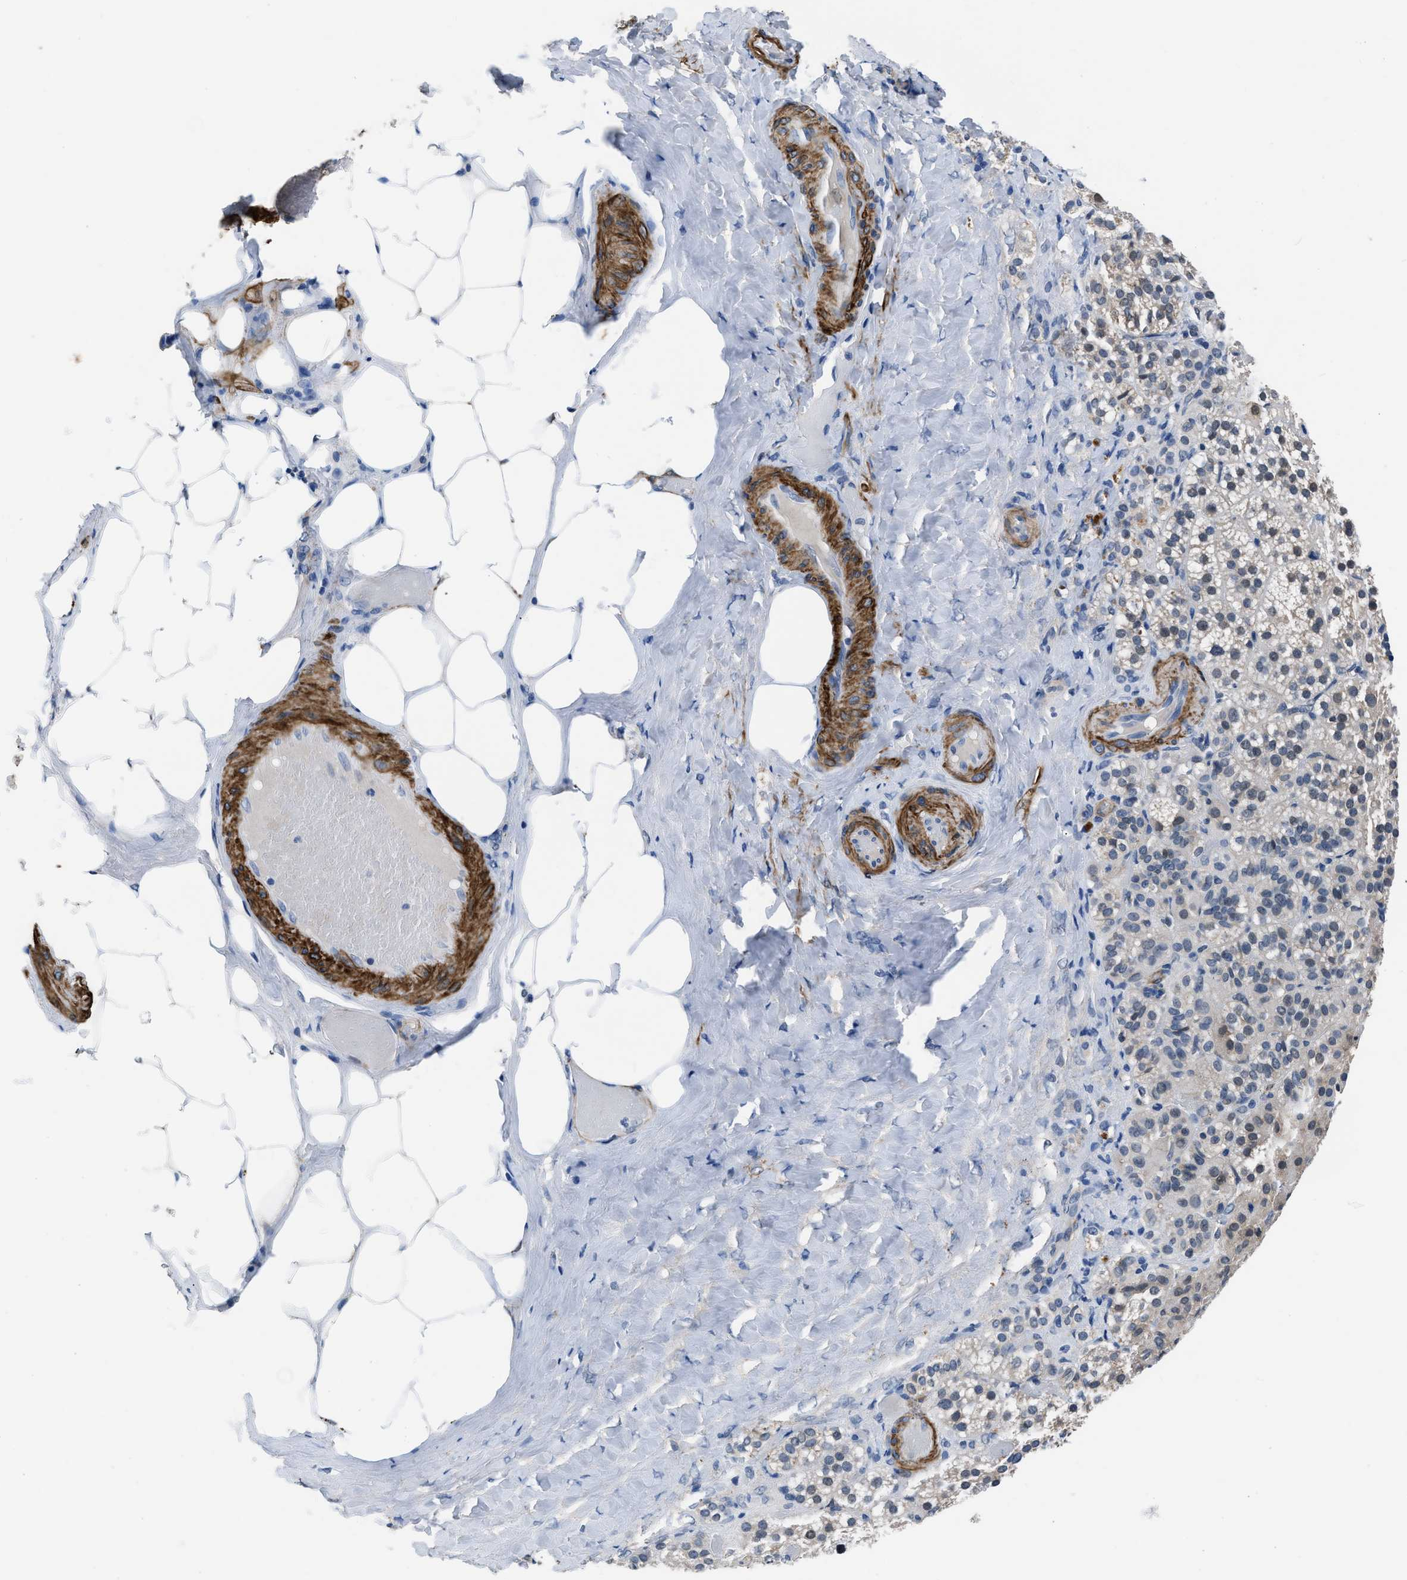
{"staining": {"intensity": "weak", "quantity": "<25%", "location": "nuclear"}, "tissue": "adrenal gland", "cell_type": "Glandular cells", "image_type": "normal", "snomed": [{"axis": "morphology", "description": "Normal tissue, NOS"}, {"axis": "topography", "description": "Adrenal gland"}], "caption": "The photomicrograph exhibits no staining of glandular cells in benign adrenal gland.", "gene": "LANCL2", "patient": {"sex": "female", "age": 59}}